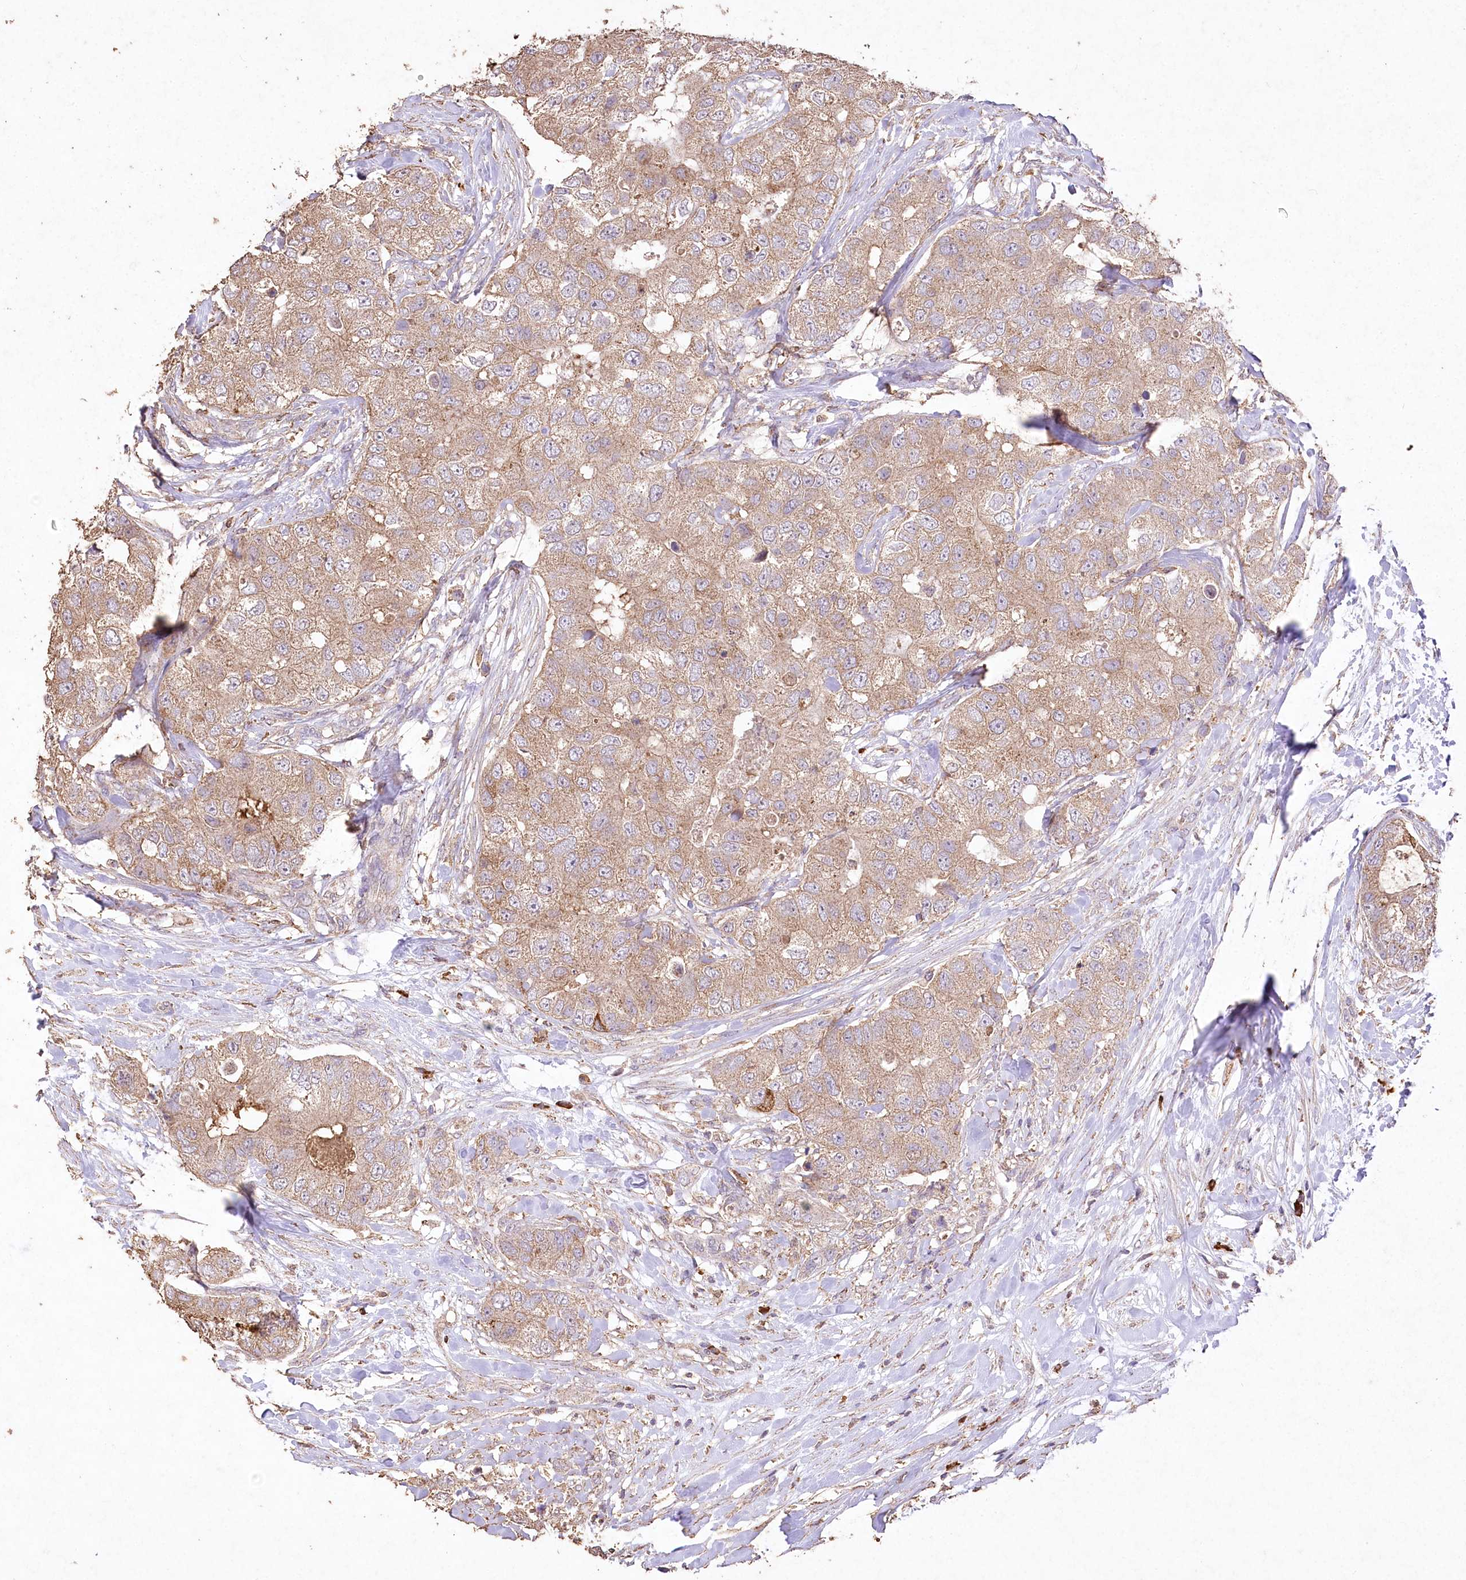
{"staining": {"intensity": "moderate", "quantity": ">75%", "location": "cytoplasmic/membranous"}, "tissue": "breast cancer", "cell_type": "Tumor cells", "image_type": "cancer", "snomed": [{"axis": "morphology", "description": "Duct carcinoma"}, {"axis": "topography", "description": "Breast"}], "caption": "High-magnification brightfield microscopy of invasive ductal carcinoma (breast) stained with DAB (3,3'-diaminobenzidine) (brown) and counterstained with hematoxylin (blue). tumor cells exhibit moderate cytoplasmic/membranous staining is present in about>75% of cells.", "gene": "IREB2", "patient": {"sex": "female", "age": 62}}